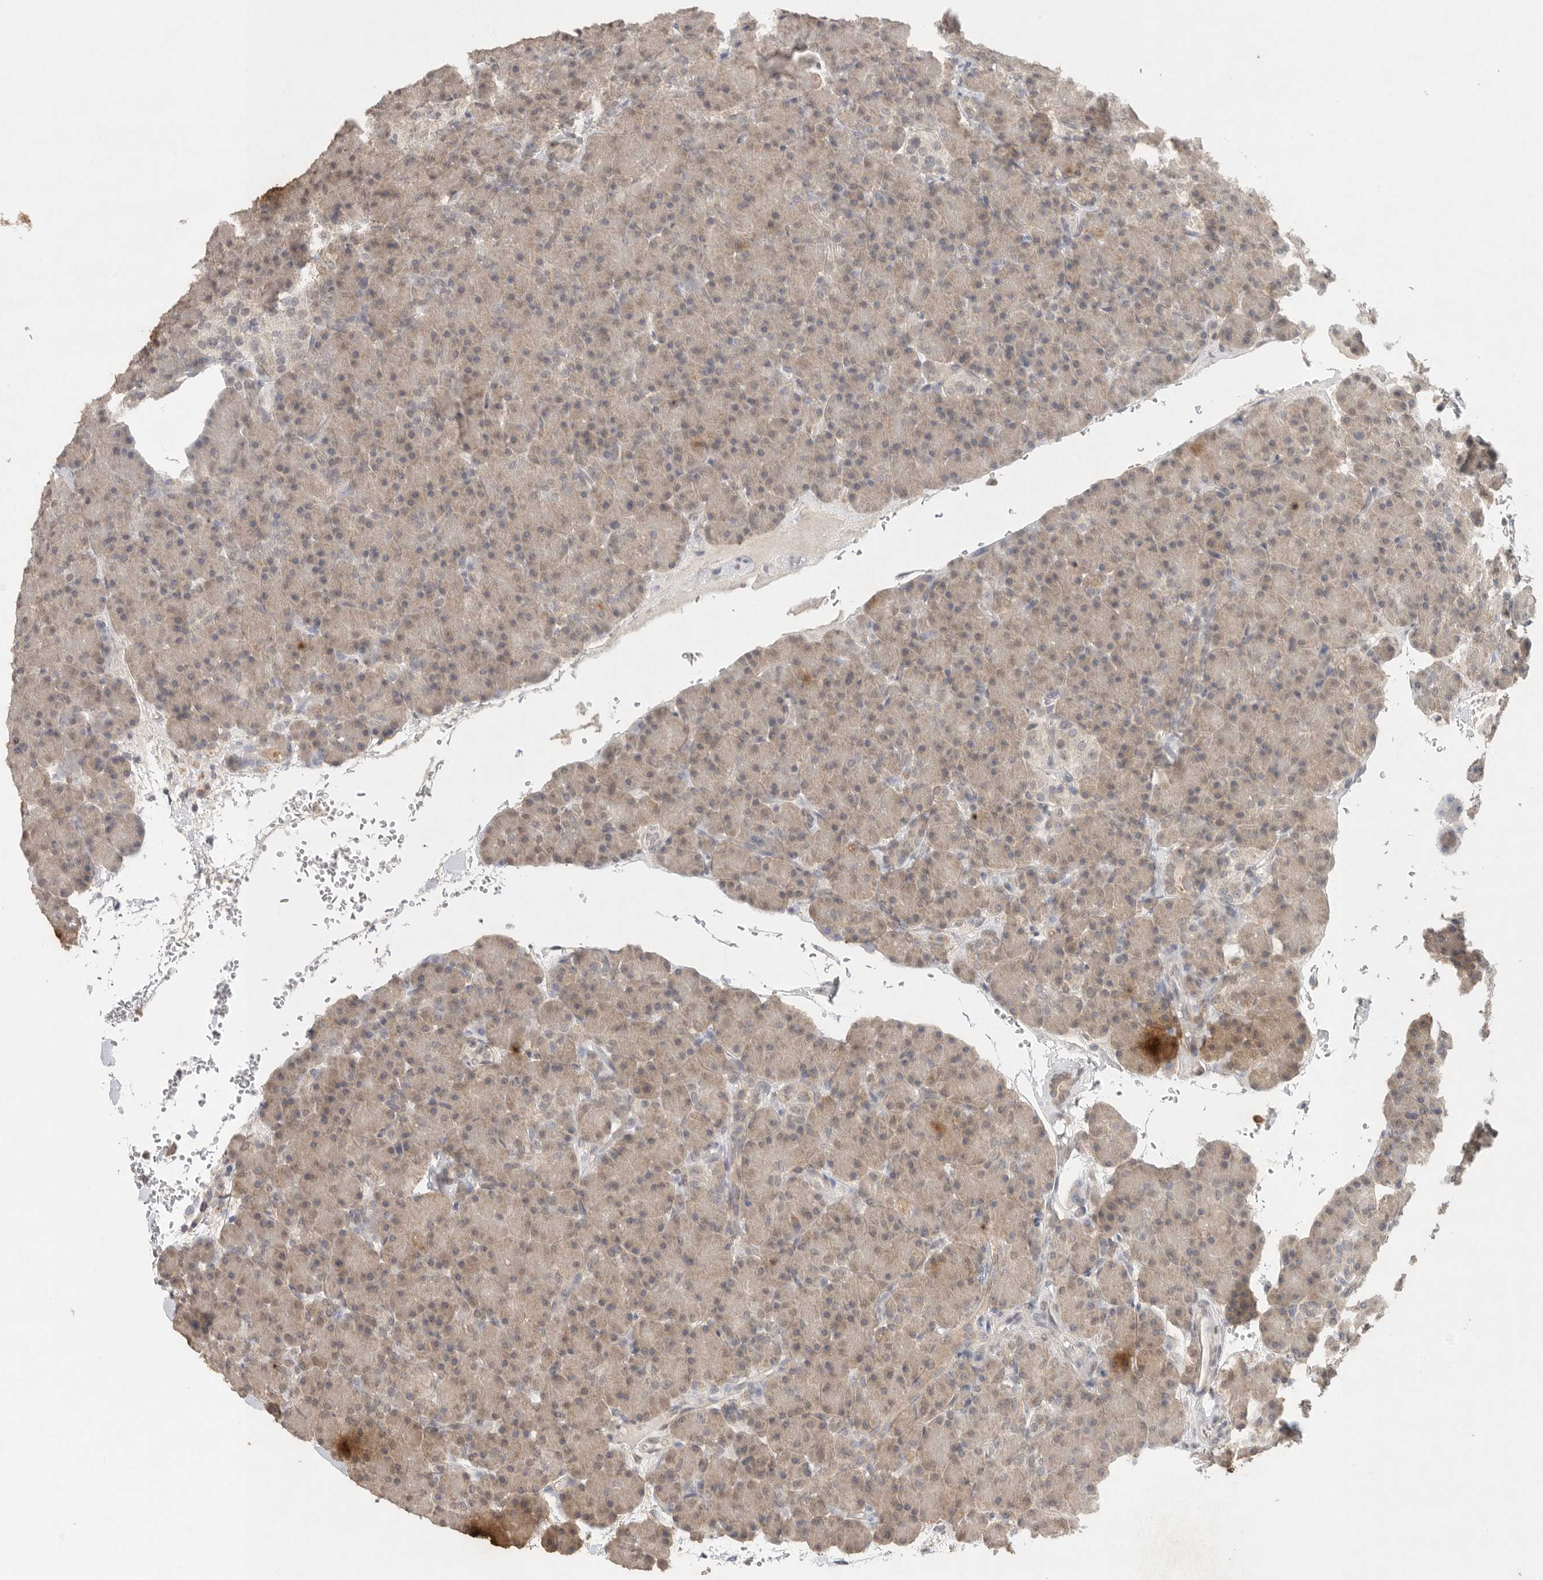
{"staining": {"intensity": "weak", "quantity": ">75%", "location": "cytoplasmic/membranous"}, "tissue": "pancreas", "cell_type": "Exocrine glandular cells", "image_type": "normal", "snomed": [{"axis": "morphology", "description": "Normal tissue, NOS"}, {"axis": "topography", "description": "Pancreas"}], "caption": "An image showing weak cytoplasmic/membranous expression in about >75% of exocrine glandular cells in normal pancreas, as visualized by brown immunohistochemical staining.", "gene": "KLK5", "patient": {"sex": "female", "age": 43}}